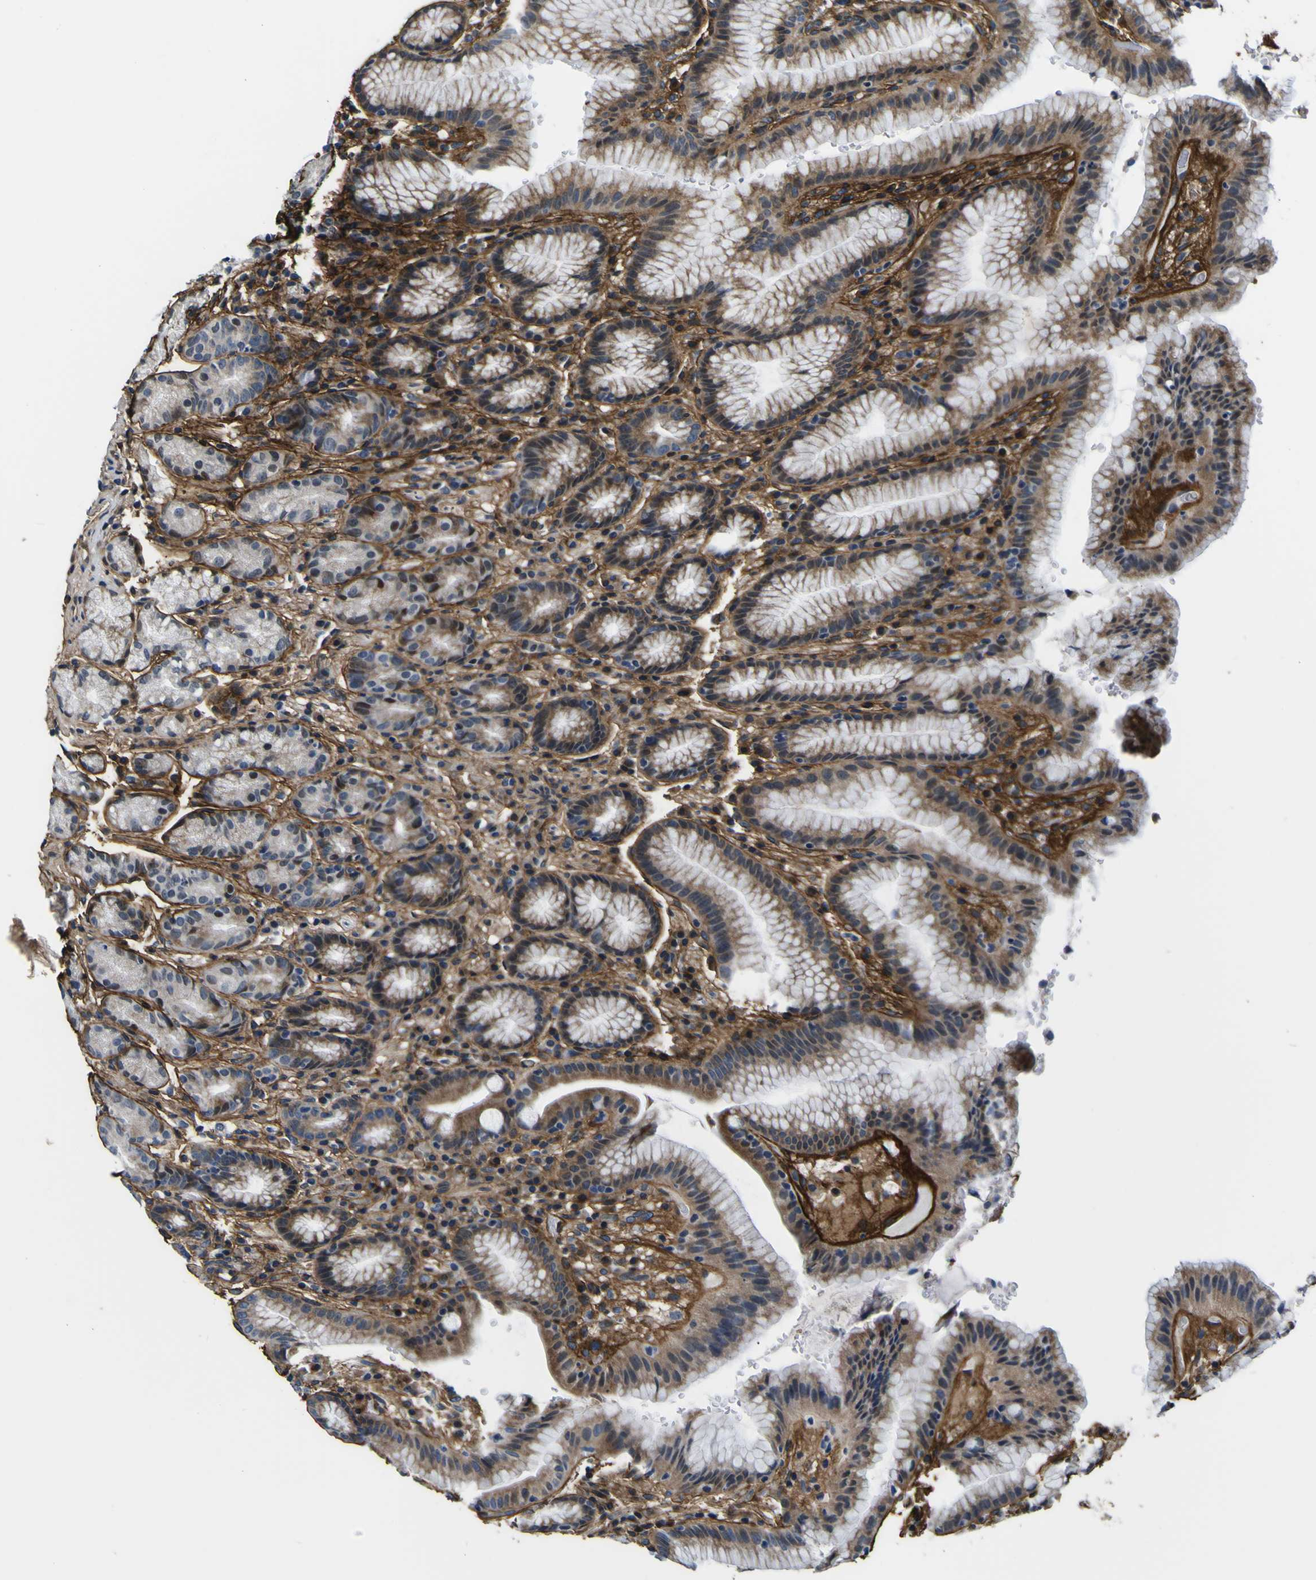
{"staining": {"intensity": "moderate", "quantity": "25%-75%", "location": "cytoplasmic/membranous"}, "tissue": "stomach", "cell_type": "Glandular cells", "image_type": "normal", "snomed": [{"axis": "morphology", "description": "Normal tissue, NOS"}, {"axis": "topography", "description": "Stomach, lower"}], "caption": "High-power microscopy captured an immunohistochemistry (IHC) micrograph of unremarkable stomach, revealing moderate cytoplasmic/membranous expression in about 25%-75% of glandular cells.", "gene": "POSTN", "patient": {"sex": "male", "age": 52}}